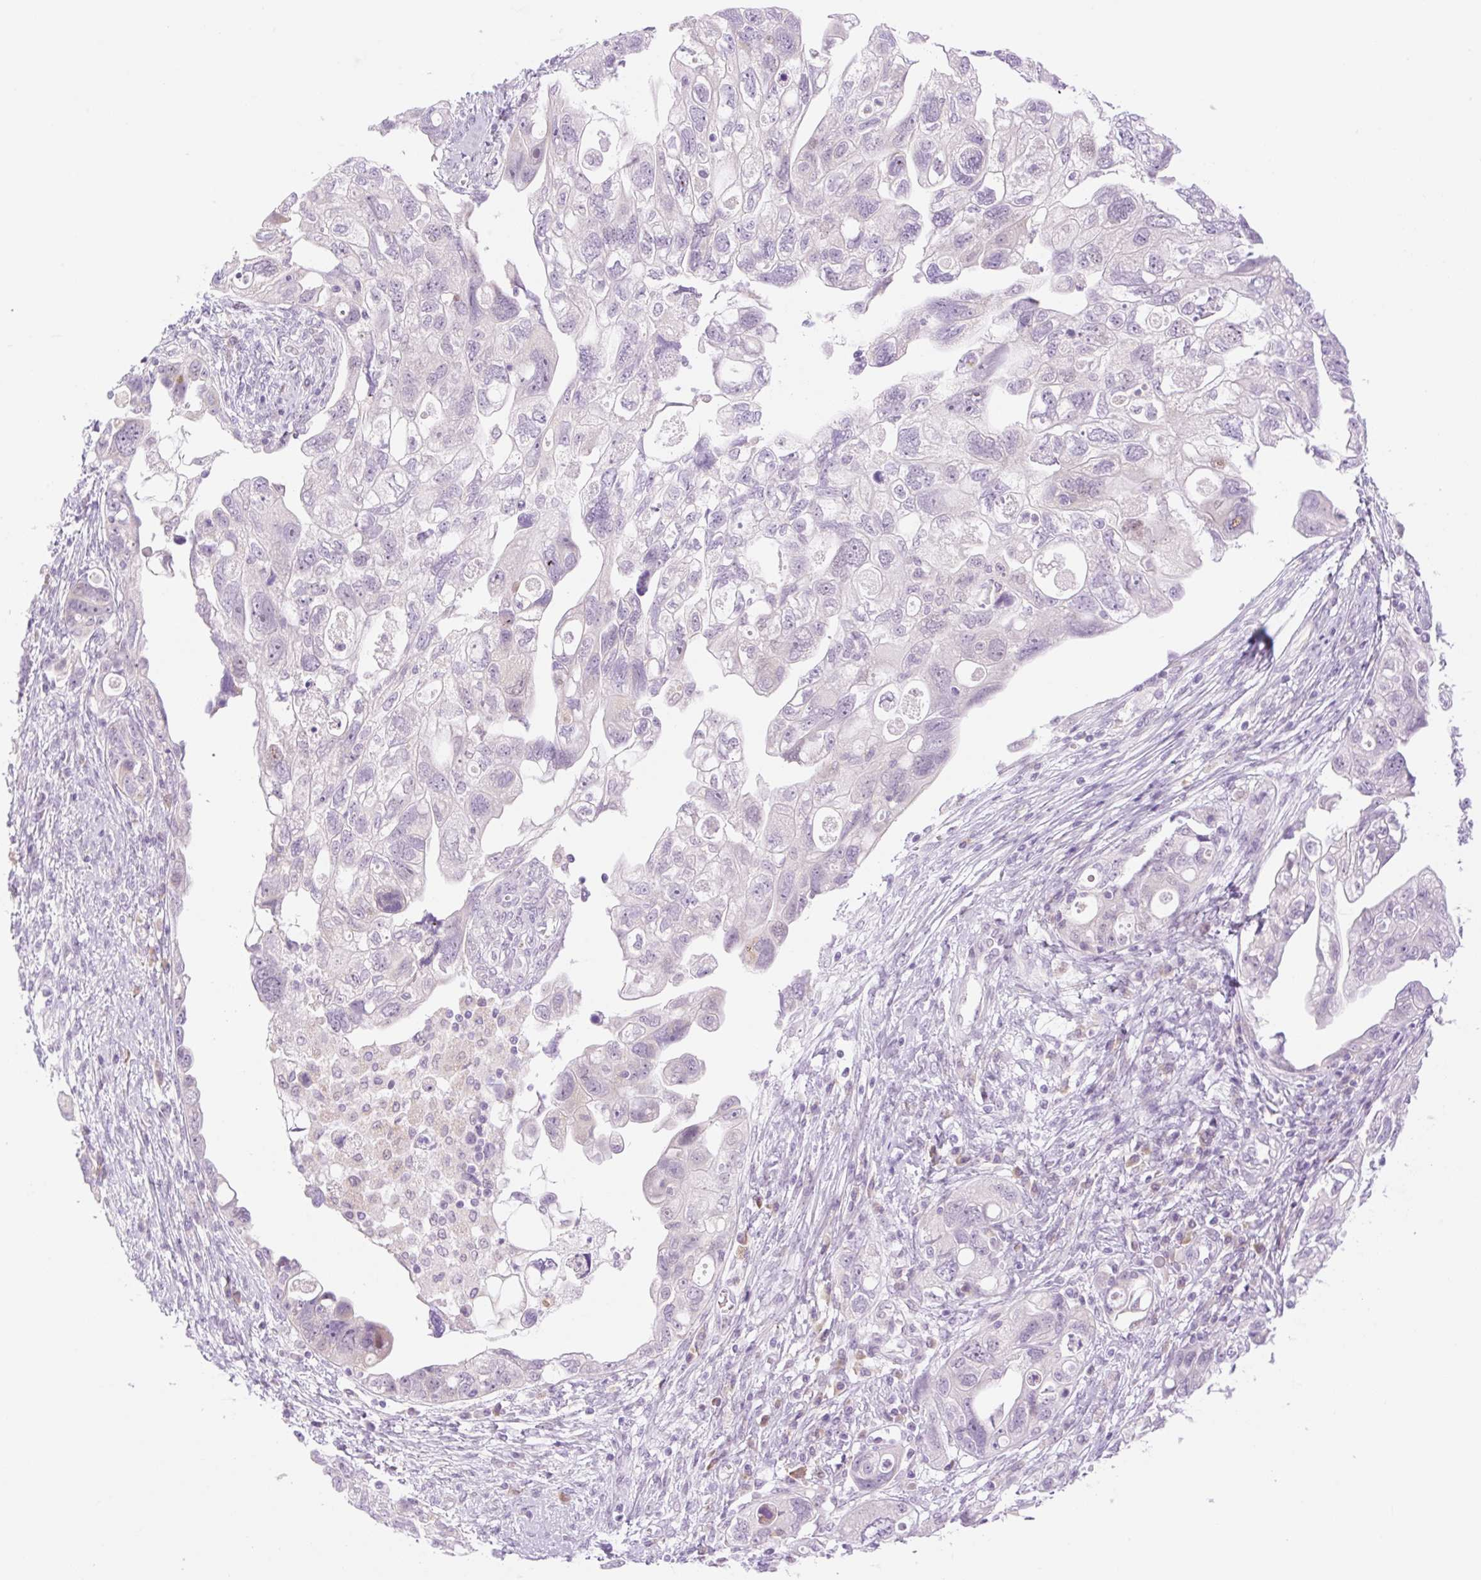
{"staining": {"intensity": "negative", "quantity": "none", "location": "none"}, "tissue": "ovarian cancer", "cell_type": "Tumor cells", "image_type": "cancer", "snomed": [{"axis": "morphology", "description": "Carcinoma, NOS"}, {"axis": "morphology", "description": "Cystadenocarcinoma, serous, NOS"}, {"axis": "topography", "description": "Ovary"}], "caption": "Carcinoma (ovarian) was stained to show a protein in brown. There is no significant positivity in tumor cells.", "gene": "SPRYD4", "patient": {"sex": "female", "age": 69}}